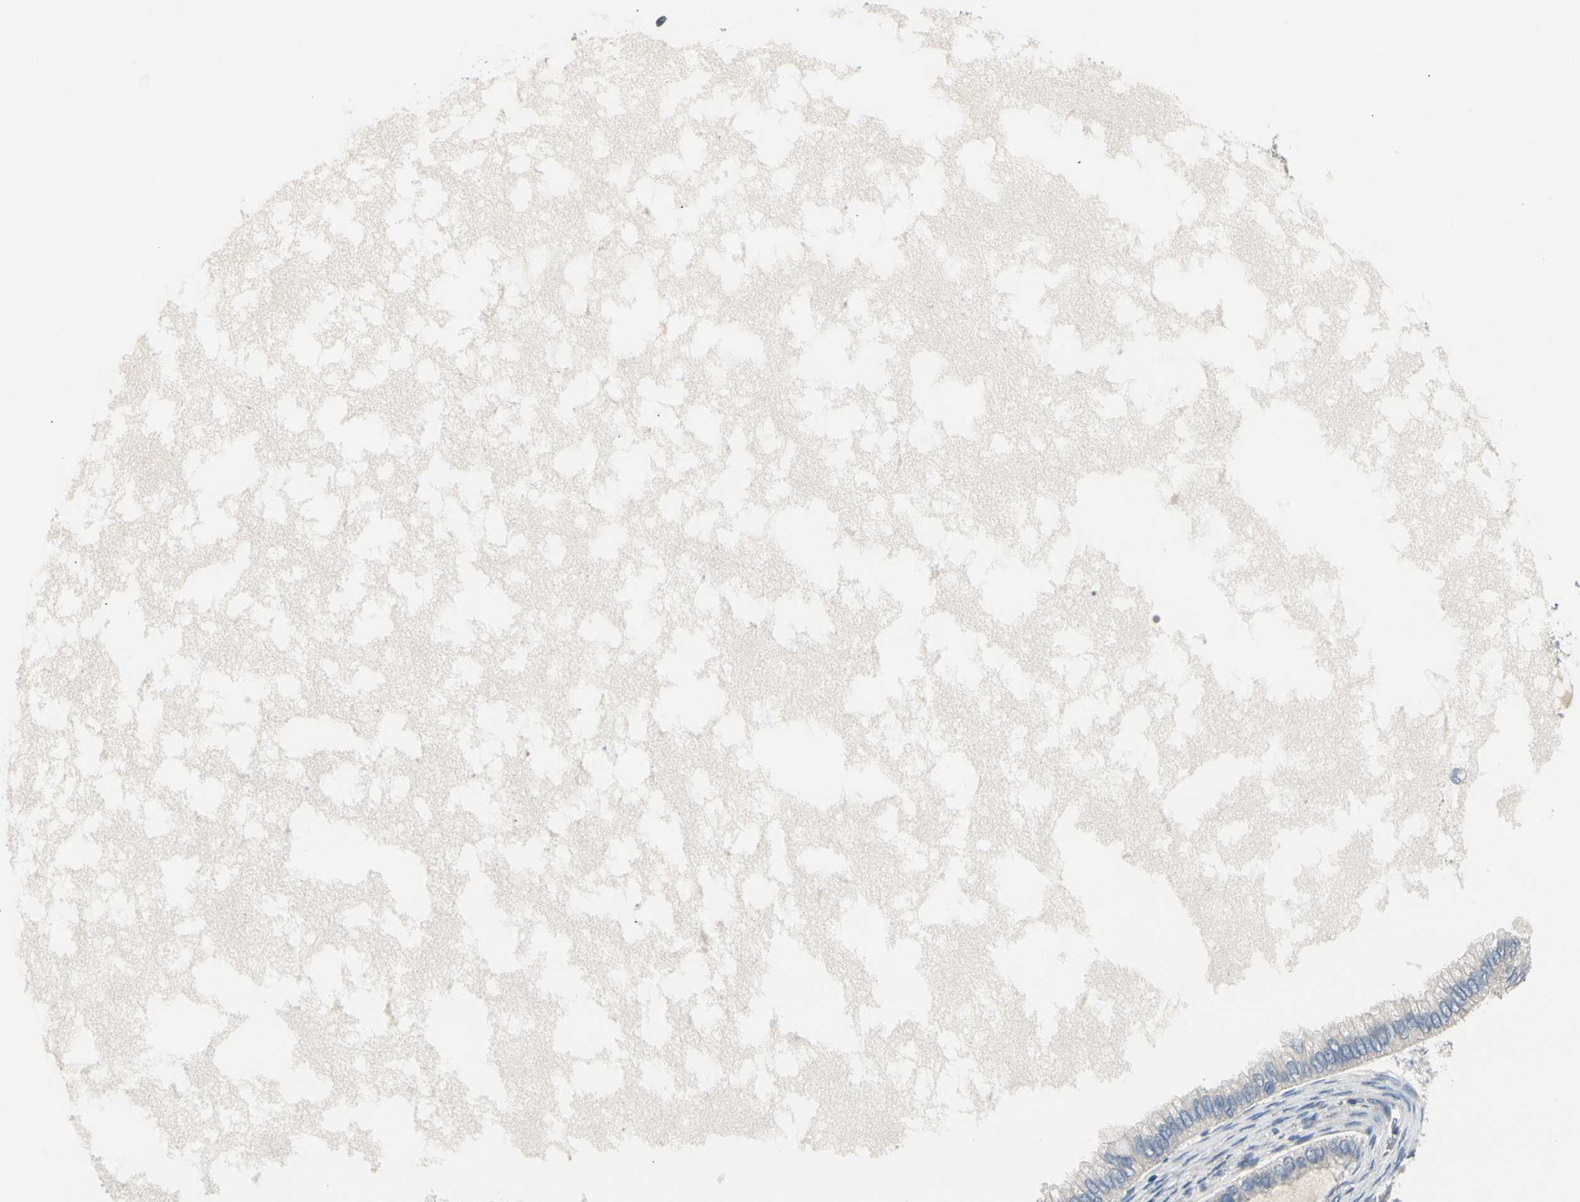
{"staining": {"intensity": "negative", "quantity": "none", "location": "none"}, "tissue": "ovarian cancer", "cell_type": "Tumor cells", "image_type": "cancer", "snomed": [{"axis": "morphology", "description": "Cystadenocarcinoma, mucinous, NOS"}, {"axis": "topography", "description": "Ovary"}], "caption": "Ovarian cancer was stained to show a protein in brown. There is no significant positivity in tumor cells. (Stains: DAB immunohistochemistry (IHC) with hematoxylin counter stain, Microscopy: brightfield microscopy at high magnification).", "gene": "NFASC", "patient": {"sex": "female", "age": 80}}